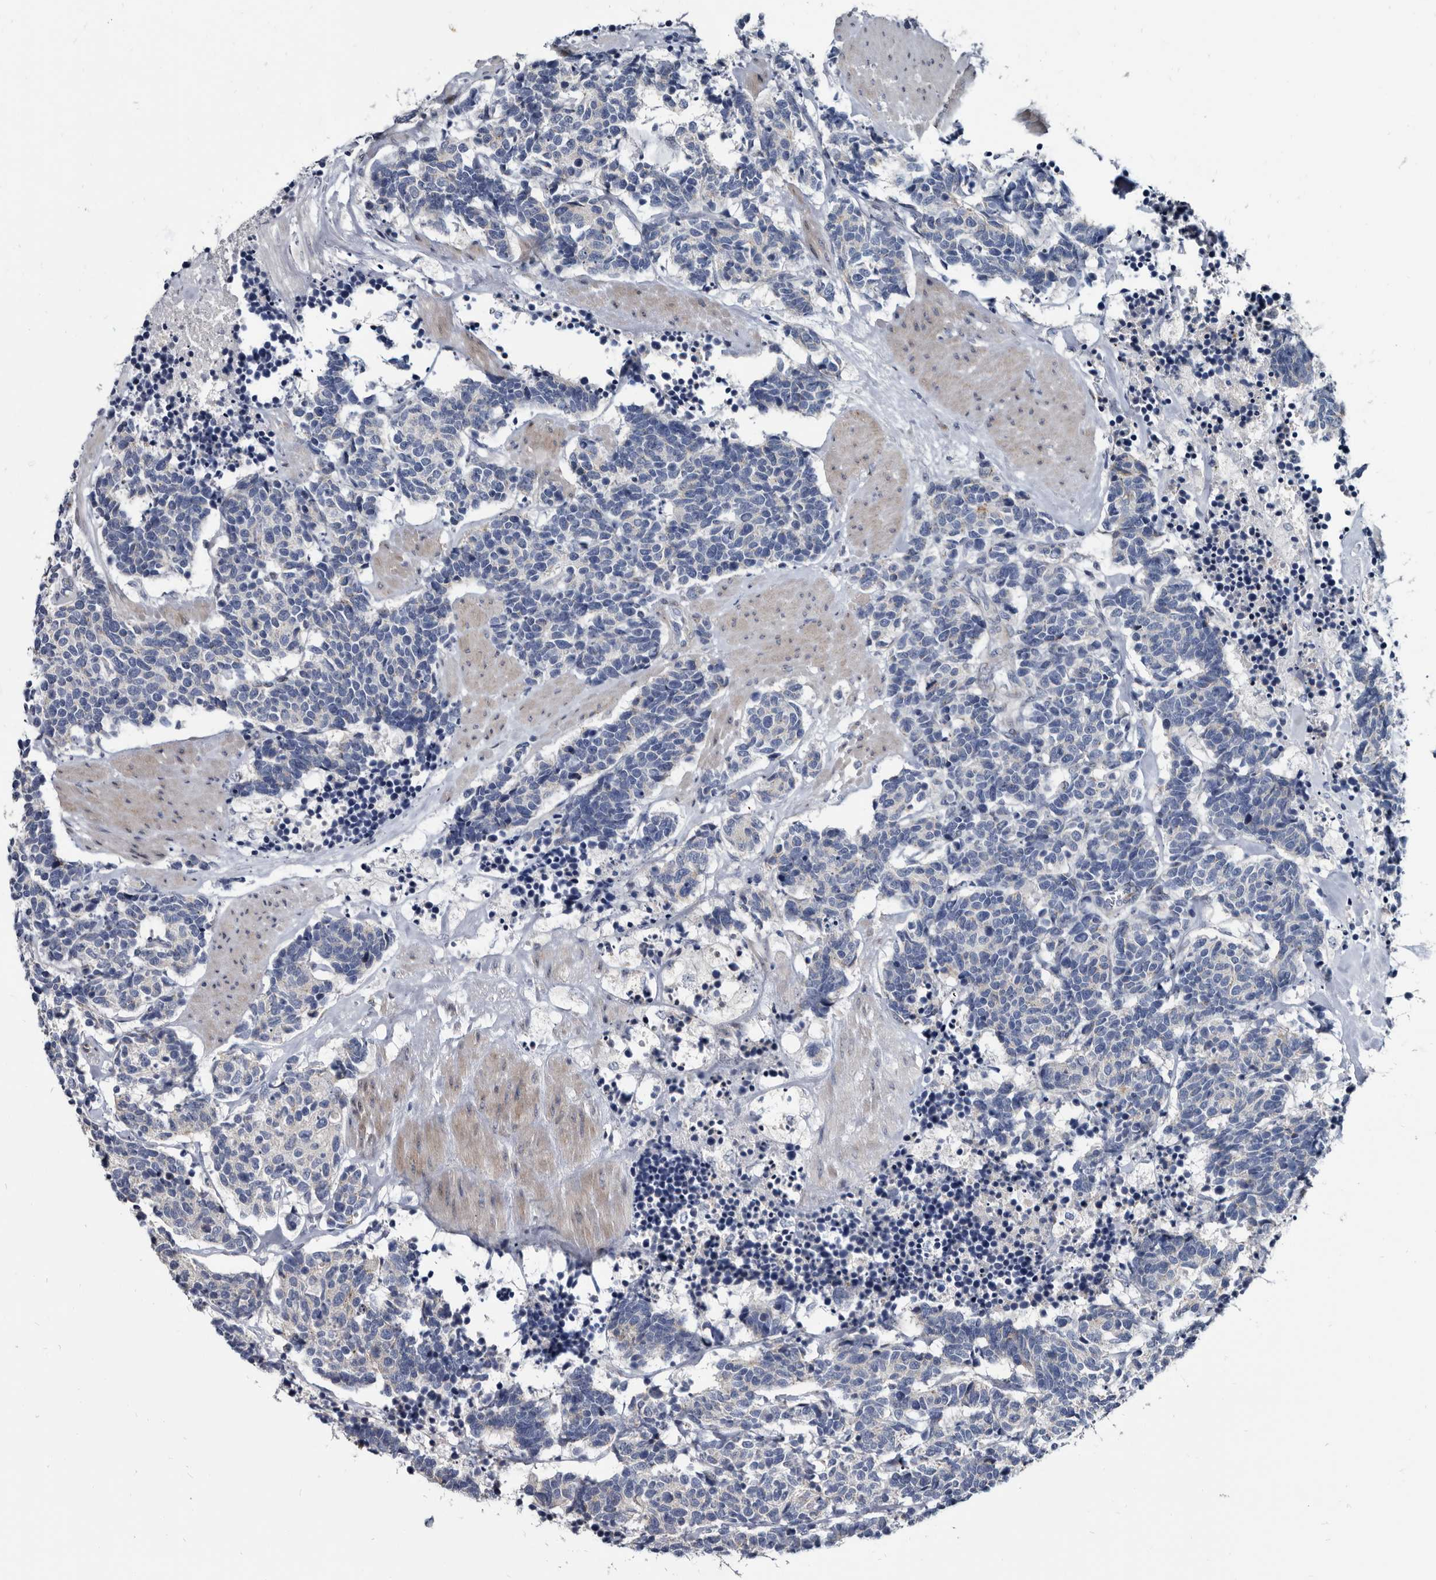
{"staining": {"intensity": "negative", "quantity": "none", "location": "none"}, "tissue": "carcinoid", "cell_type": "Tumor cells", "image_type": "cancer", "snomed": [{"axis": "morphology", "description": "Carcinoma, NOS"}, {"axis": "morphology", "description": "Carcinoid, malignant, NOS"}, {"axis": "topography", "description": "Urinary bladder"}], "caption": "Carcinoid was stained to show a protein in brown. There is no significant positivity in tumor cells.", "gene": "PRSS8", "patient": {"sex": "male", "age": 57}}